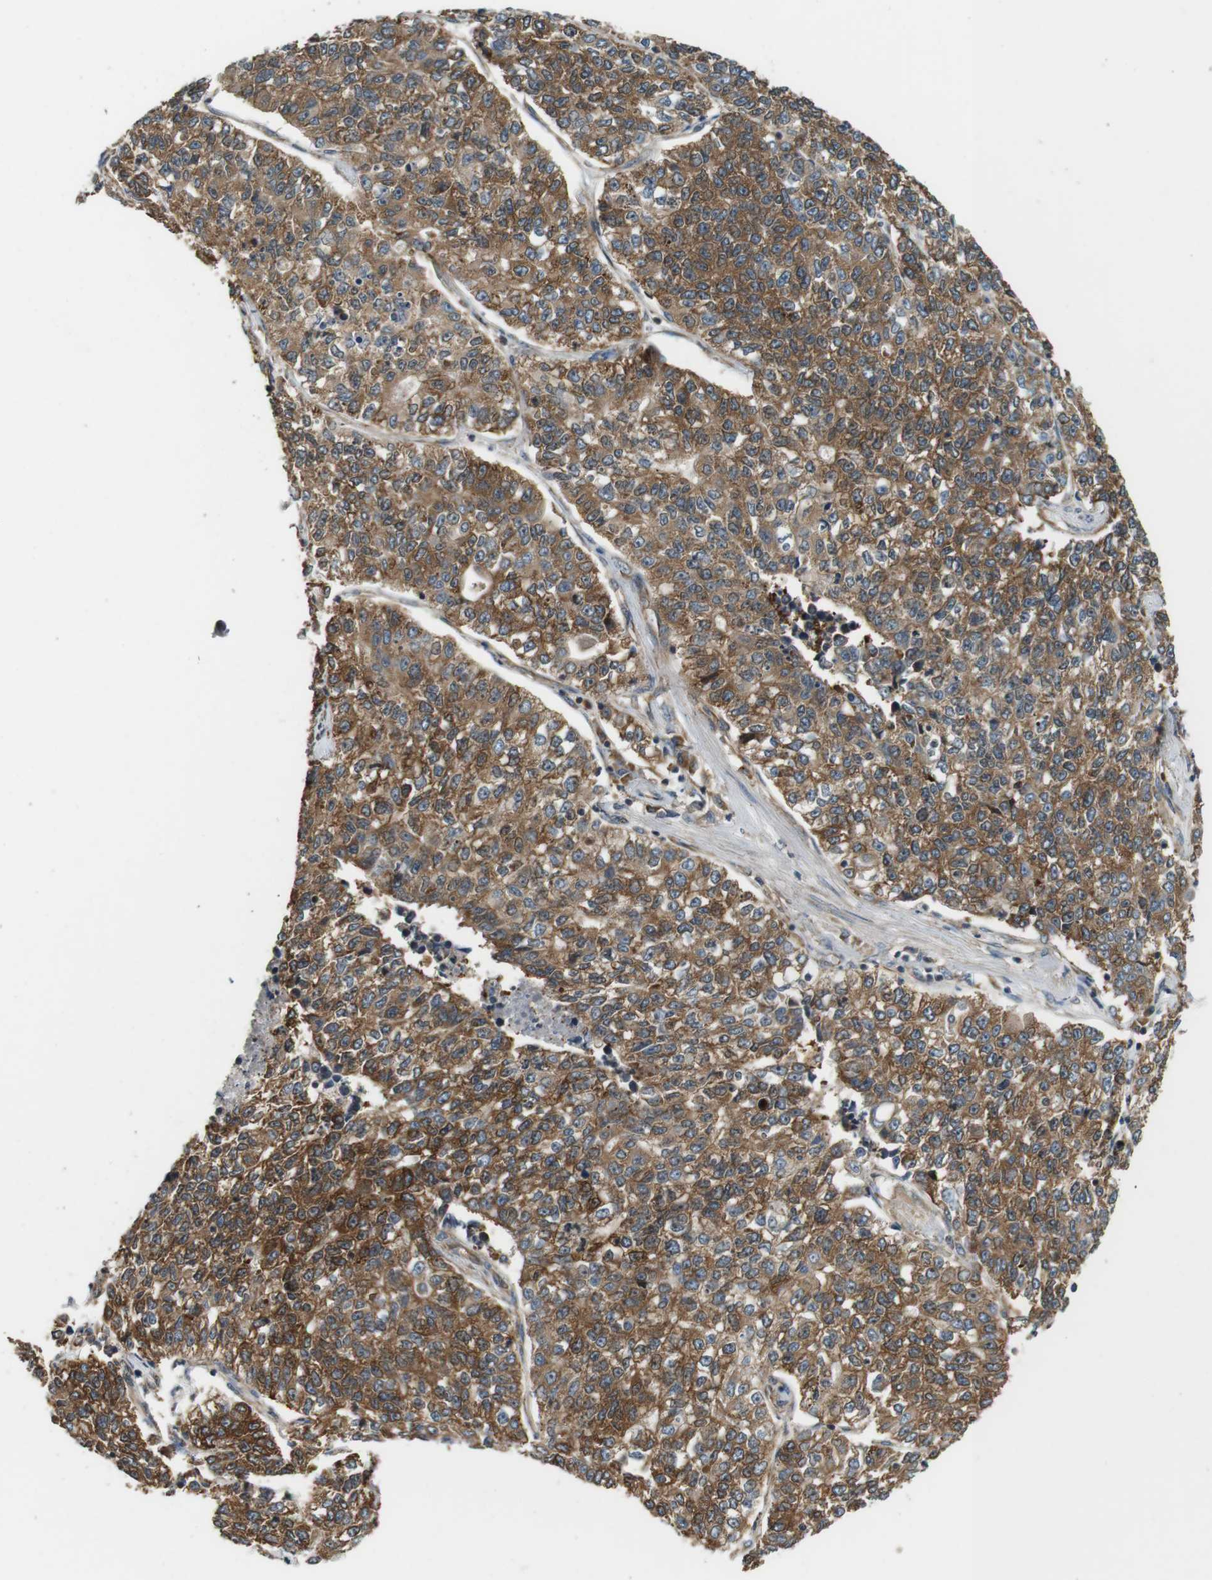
{"staining": {"intensity": "moderate", "quantity": ">75%", "location": "cytoplasmic/membranous"}, "tissue": "lung cancer", "cell_type": "Tumor cells", "image_type": "cancer", "snomed": [{"axis": "morphology", "description": "Adenocarcinoma, NOS"}, {"axis": "topography", "description": "Lung"}], "caption": "Adenocarcinoma (lung) stained with a protein marker reveals moderate staining in tumor cells.", "gene": "PA2G4", "patient": {"sex": "male", "age": 49}}